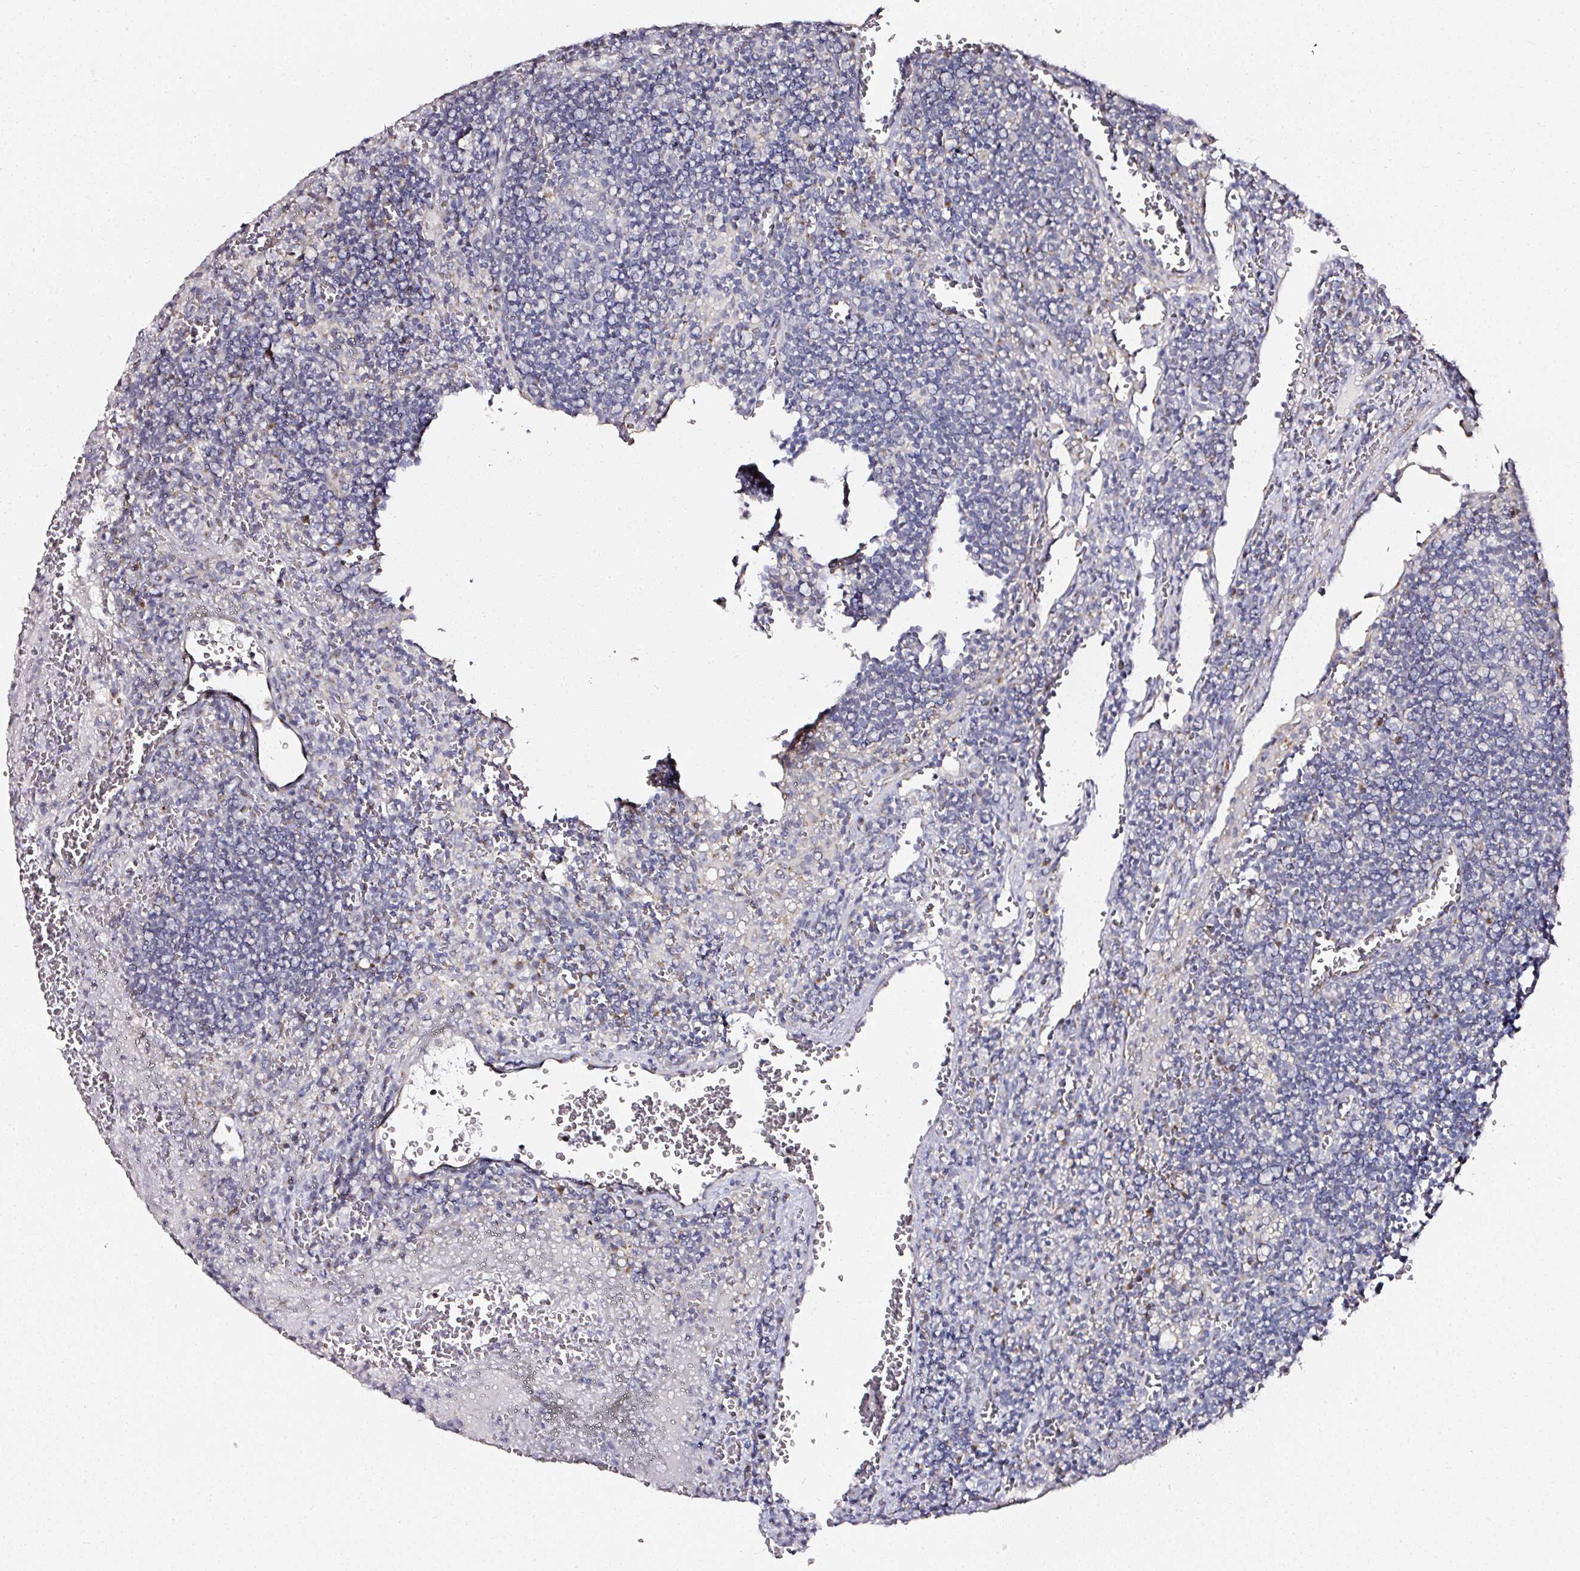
{"staining": {"intensity": "negative", "quantity": "none", "location": "none"}, "tissue": "lymph node", "cell_type": "Germinal center cells", "image_type": "normal", "snomed": [{"axis": "morphology", "description": "Normal tissue, NOS"}, {"axis": "topography", "description": "Lymph node"}], "caption": "High power microscopy photomicrograph of an IHC photomicrograph of normal lymph node, revealing no significant staining in germinal center cells.", "gene": "NTRK1", "patient": {"sex": "male", "age": 50}}